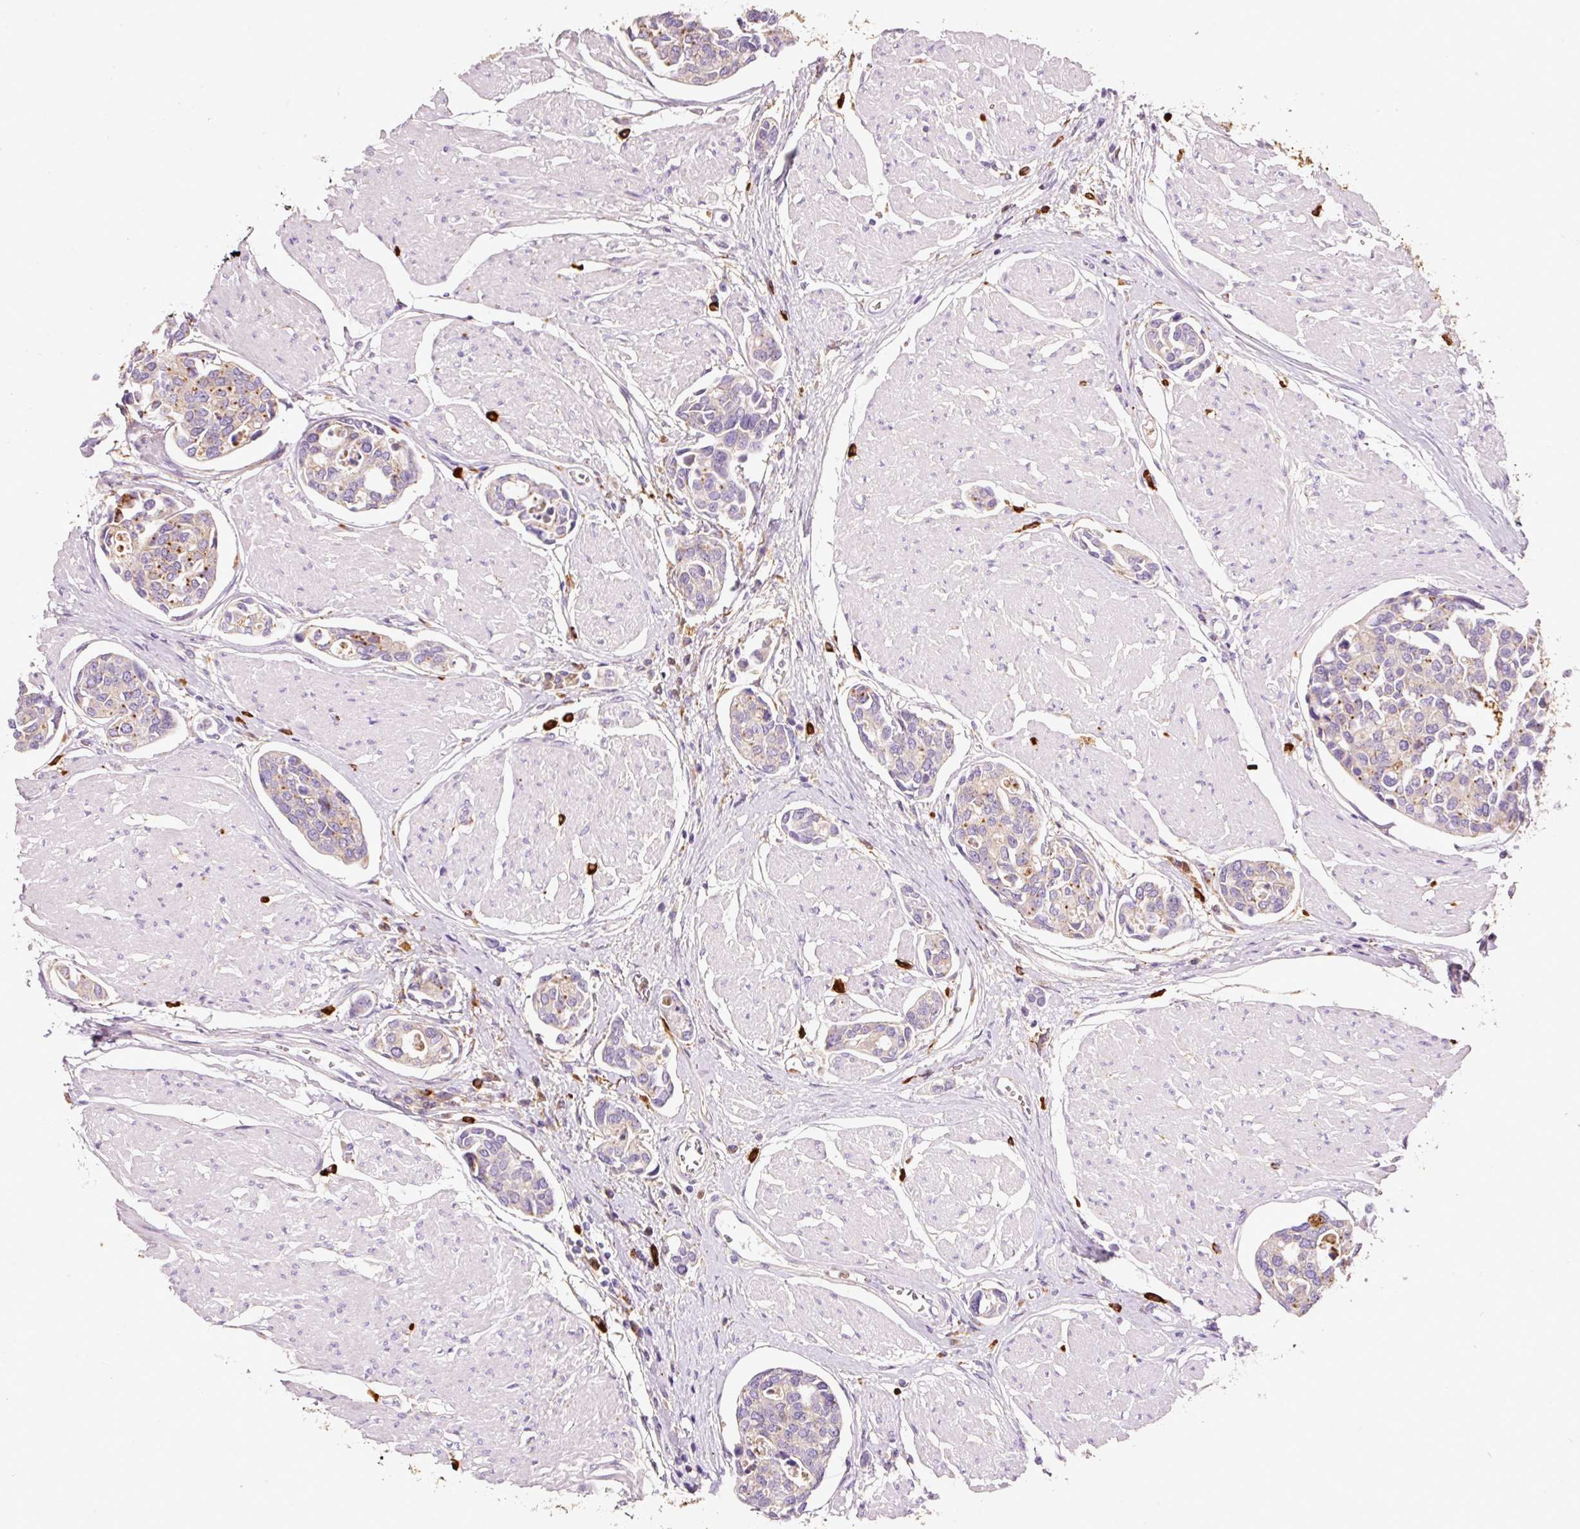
{"staining": {"intensity": "moderate", "quantity": "<25%", "location": "cytoplasmic/membranous"}, "tissue": "urothelial cancer", "cell_type": "Tumor cells", "image_type": "cancer", "snomed": [{"axis": "morphology", "description": "Urothelial carcinoma, High grade"}, {"axis": "topography", "description": "Urinary bladder"}], "caption": "A high-resolution micrograph shows IHC staining of high-grade urothelial carcinoma, which demonstrates moderate cytoplasmic/membranous positivity in approximately <25% of tumor cells.", "gene": "TMC8", "patient": {"sex": "male", "age": 78}}